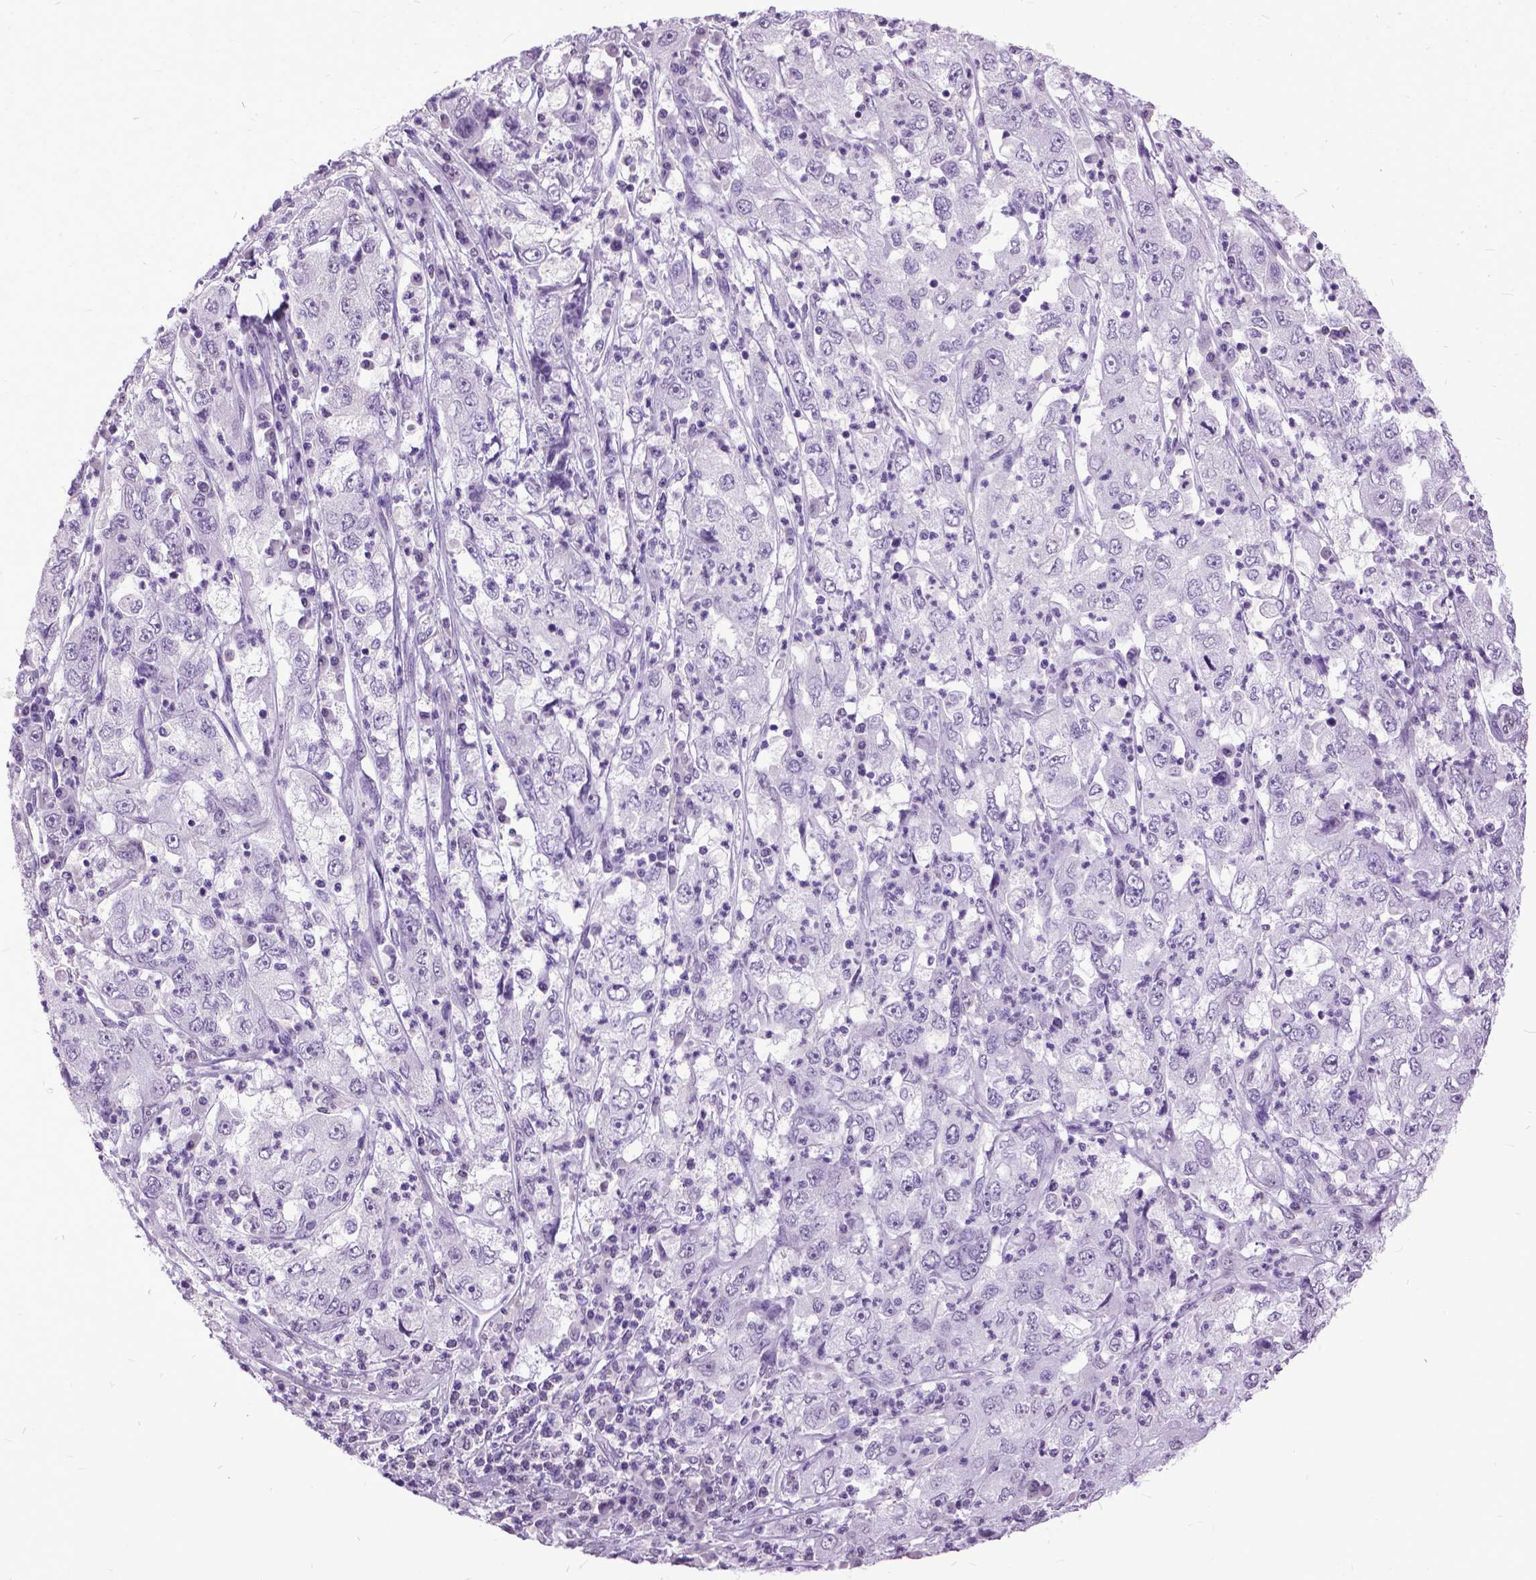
{"staining": {"intensity": "negative", "quantity": "none", "location": "none"}, "tissue": "cervical cancer", "cell_type": "Tumor cells", "image_type": "cancer", "snomed": [{"axis": "morphology", "description": "Squamous cell carcinoma, NOS"}, {"axis": "topography", "description": "Cervix"}], "caption": "Tumor cells show no significant staining in cervical cancer. (DAB IHC visualized using brightfield microscopy, high magnification).", "gene": "MARCHF10", "patient": {"sex": "female", "age": 36}}